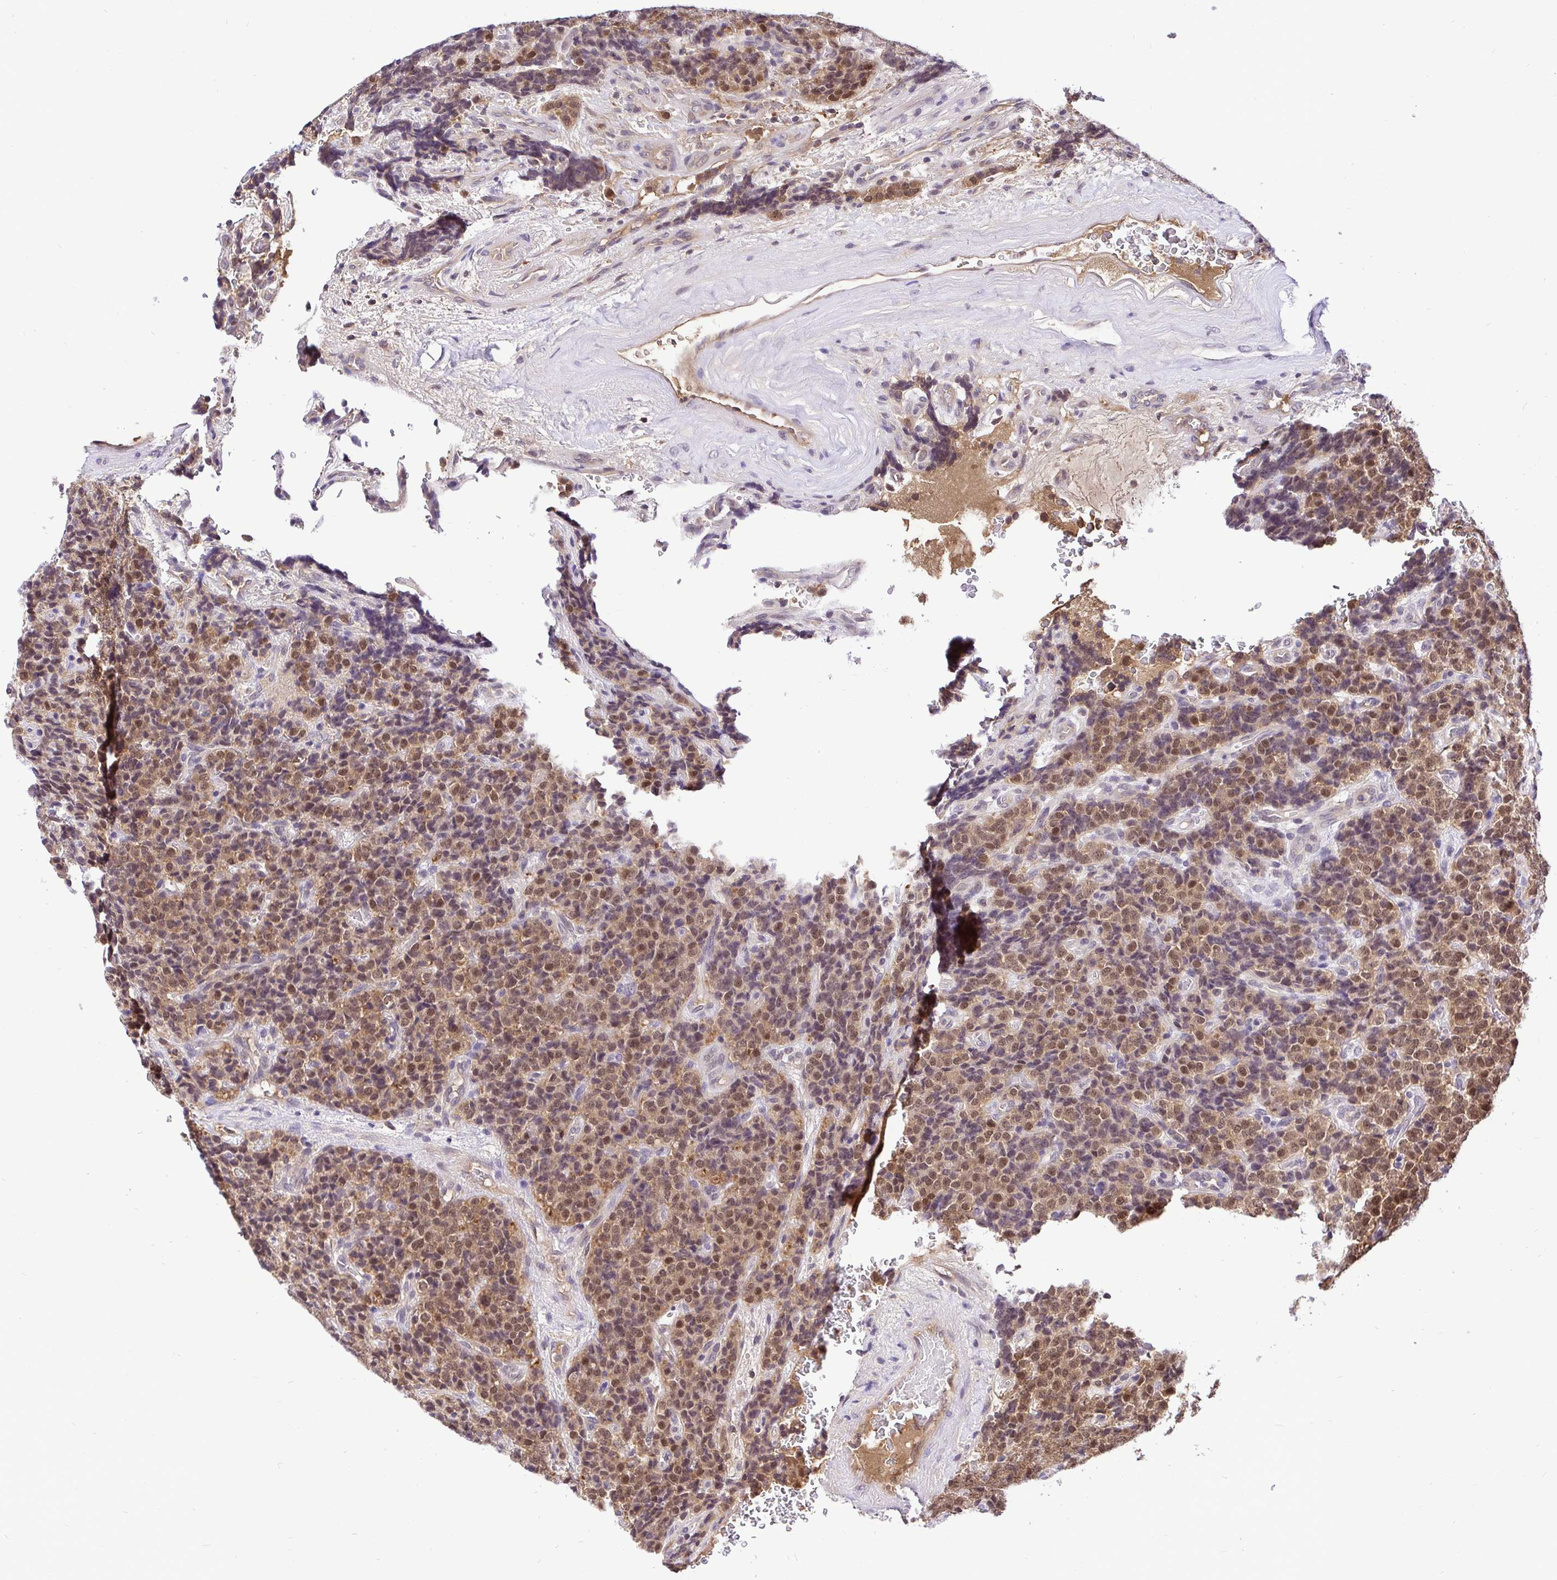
{"staining": {"intensity": "moderate", "quantity": ">75%", "location": "cytoplasmic/membranous,nuclear"}, "tissue": "carcinoid", "cell_type": "Tumor cells", "image_type": "cancer", "snomed": [{"axis": "morphology", "description": "Carcinoid, malignant, NOS"}, {"axis": "topography", "description": "Pancreas"}], "caption": "DAB immunohistochemical staining of carcinoid (malignant) demonstrates moderate cytoplasmic/membranous and nuclear protein expression in approximately >75% of tumor cells.", "gene": "UBE2M", "patient": {"sex": "male", "age": 36}}